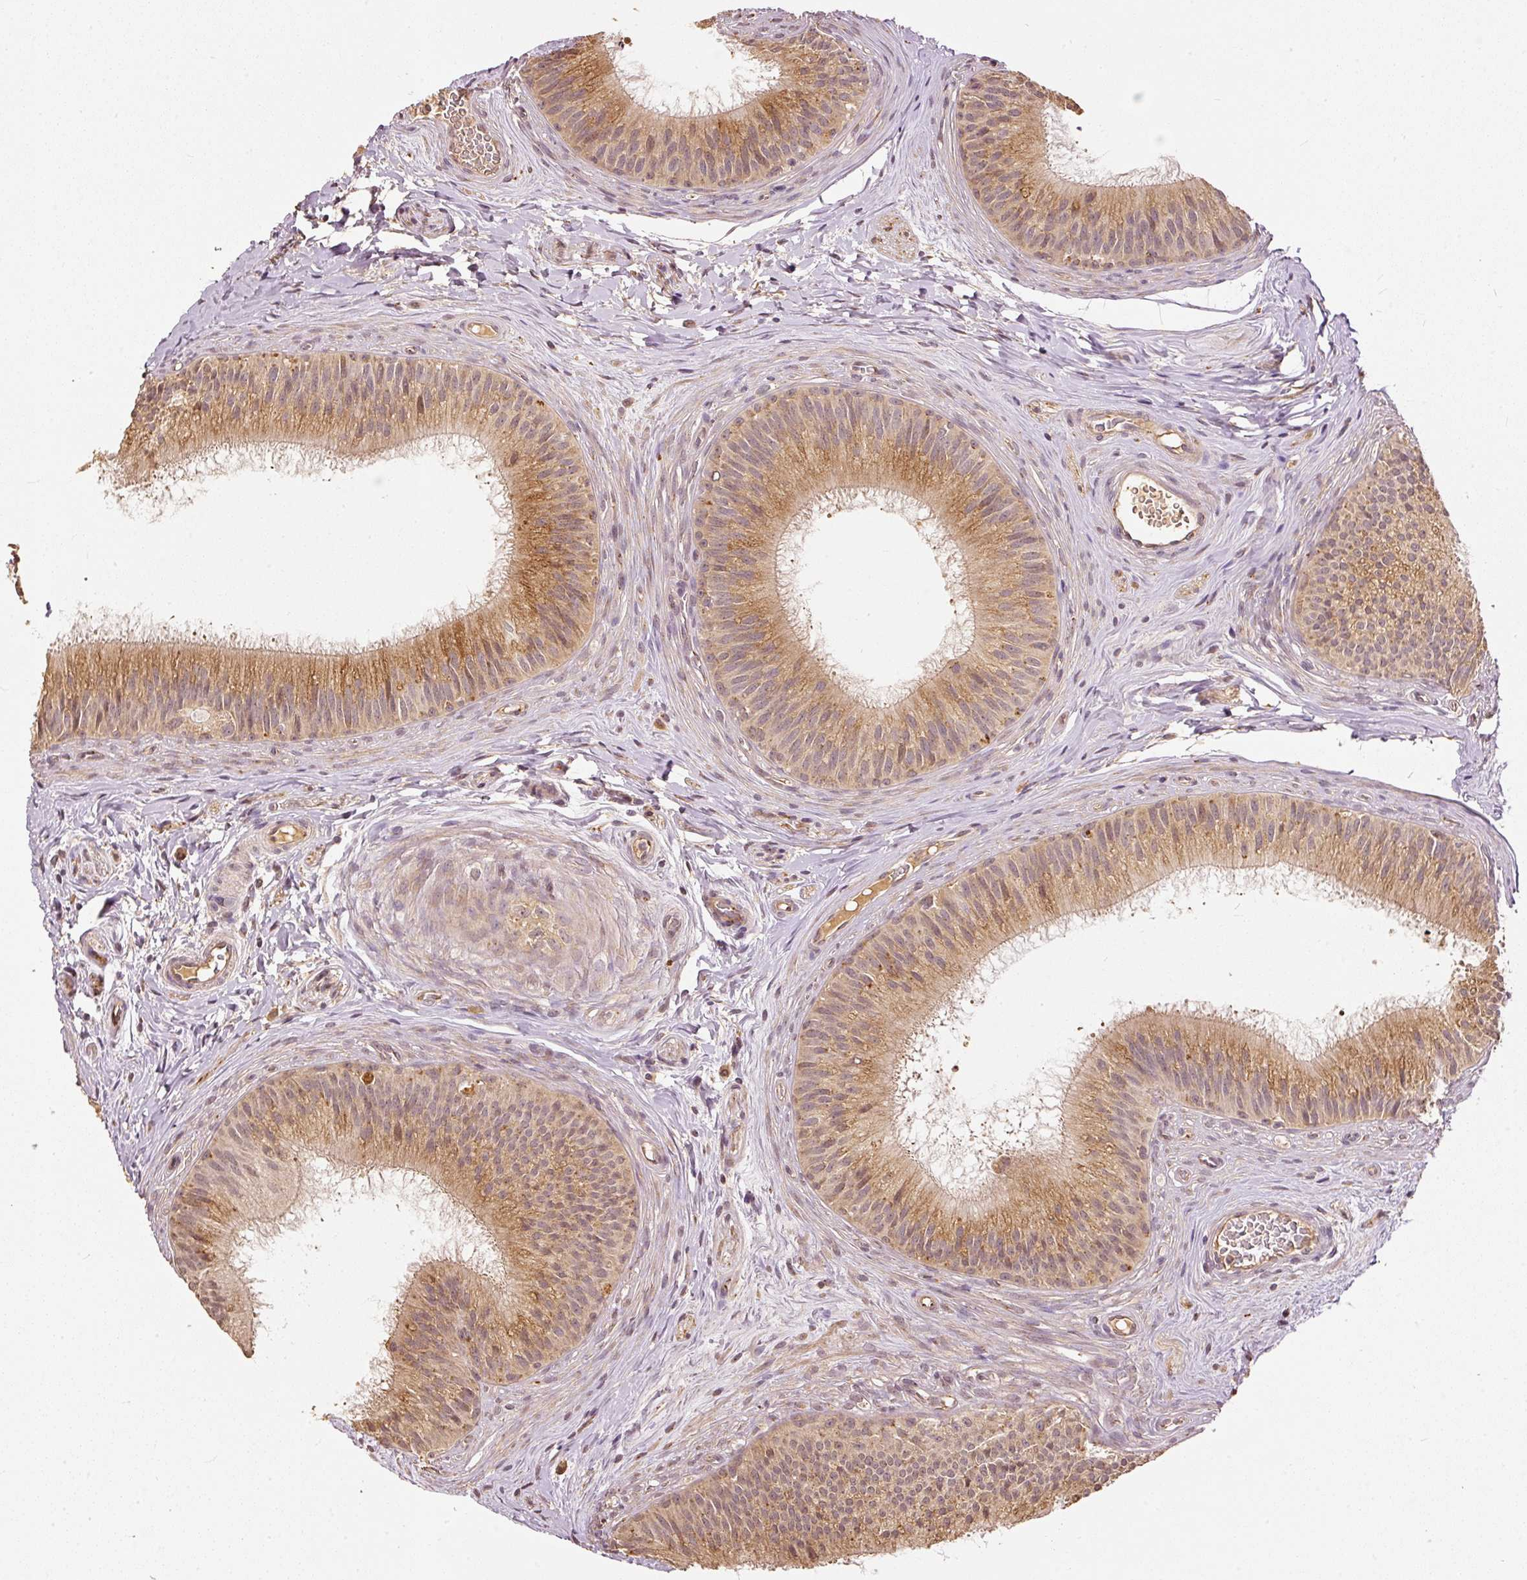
{"staining": {"intensity": "moderate", "quantity": ">75%", "location": "cytoplasmic/membranous"}, "tissue": "epididymis", "cell_type": "Glandular cells", "image_type": "normal", "snomed": [{"axis": "morphology", "description": "Normal tissue, NOS"}, {"axis": "topography", "description": "Epididymis"}], "caption": "The photomicrograph demonstrates a brown stain indicating the presence of a protein in the cytoplasmic/membranous of glandular cells in epididymis.", "gene": "FUT8", "patient": {"sex": "male", "age": 24}}